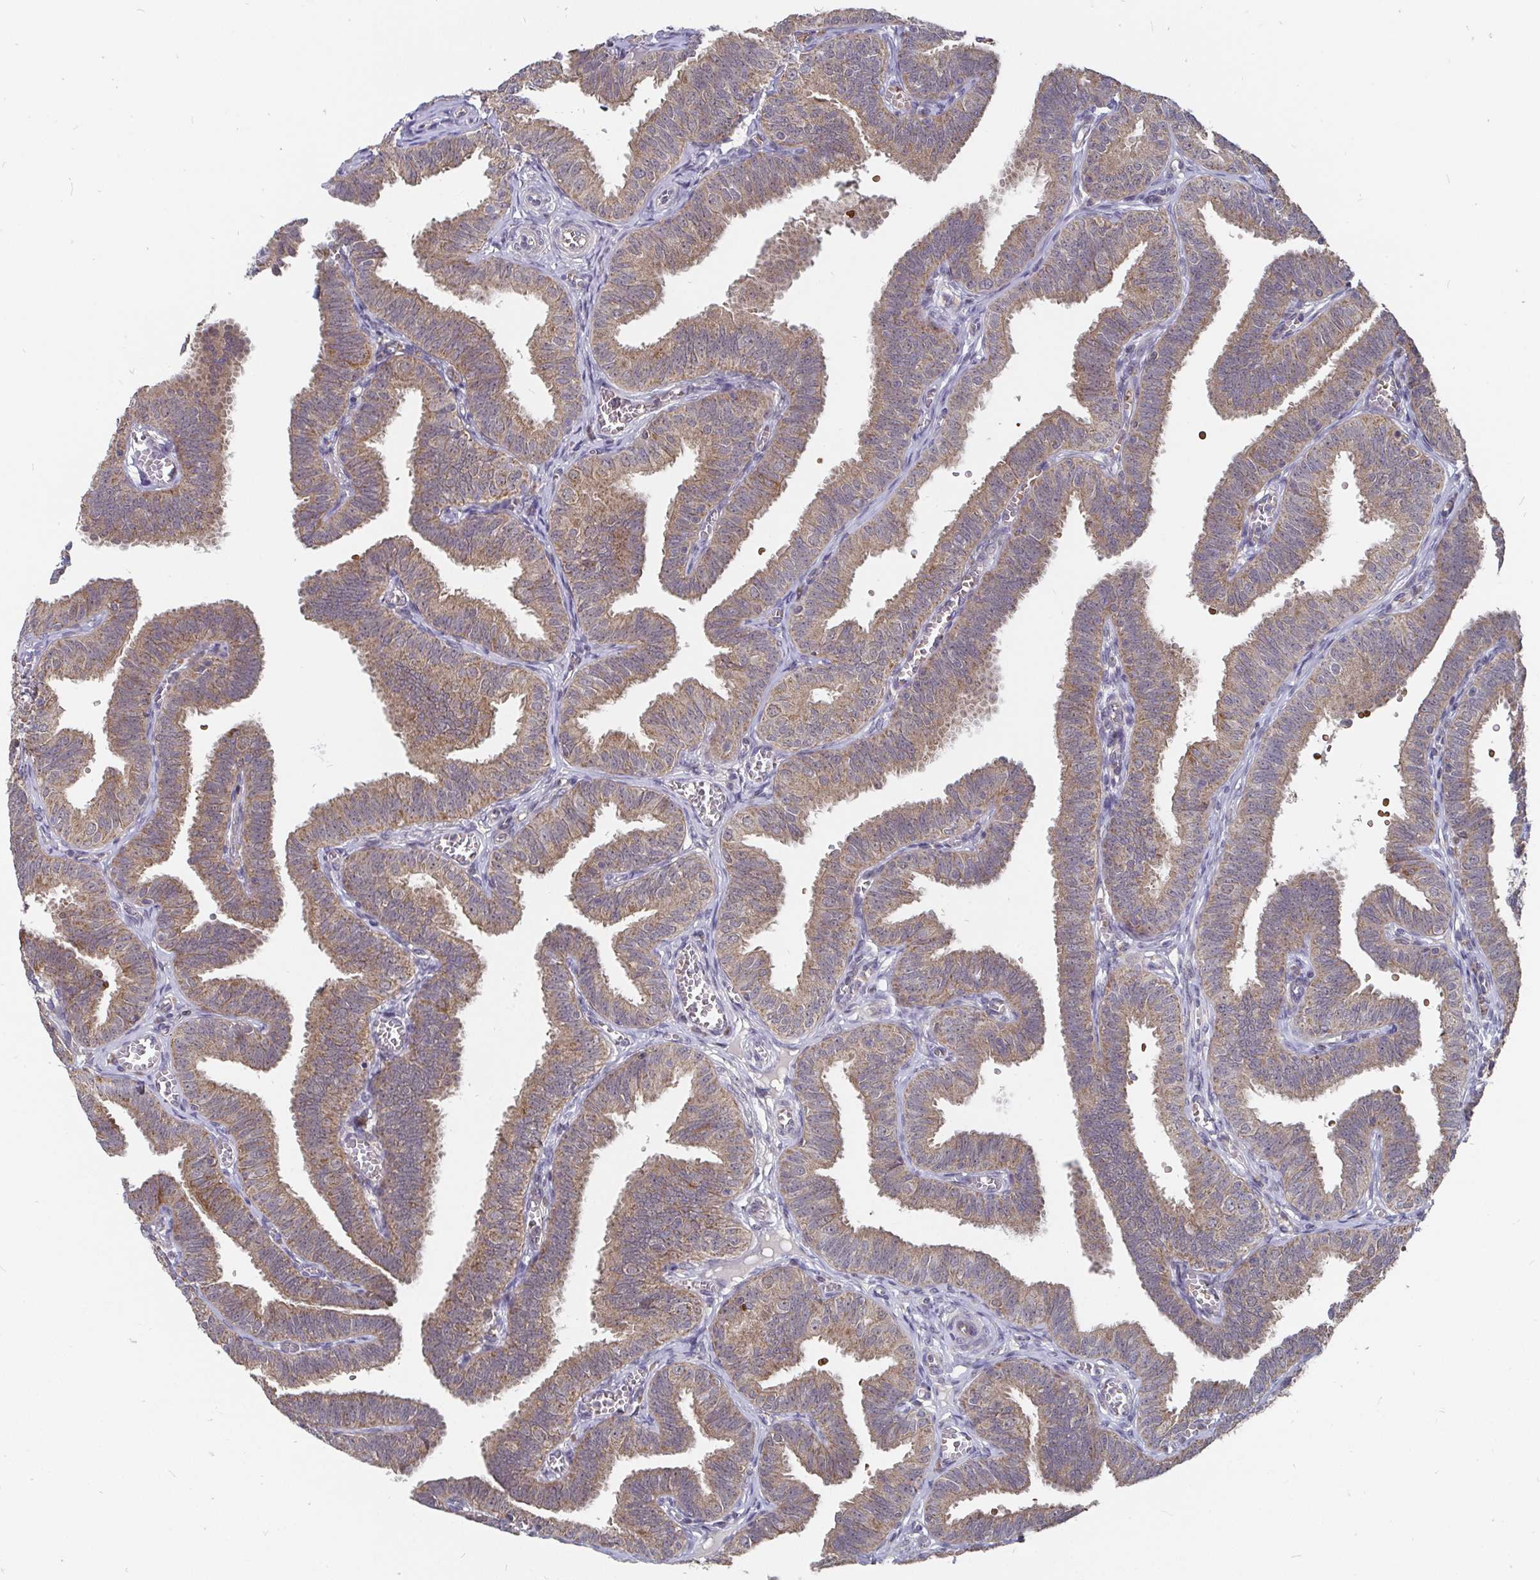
{"staining": {"intensity": "moderate", "quantity": ">75%", "location": "cytoplasmic/membranous"}, "tissue": "fallopian tube", "cell_type": "Glandular cells", "image_type": "normal", "snomed": [{"axis": "morphology", "description": "Normal tissue, NOS"}, {"axis": "topography", "description": "Fallopian tube"}], "caption": "This is an image of IHC staining of unremarkable fallopian tube, which shows moderate positivity in the cytoplasmic/membranous of glandular cells.", "gene": "PDF", "patient": {"sex": "female", "age": 25}}